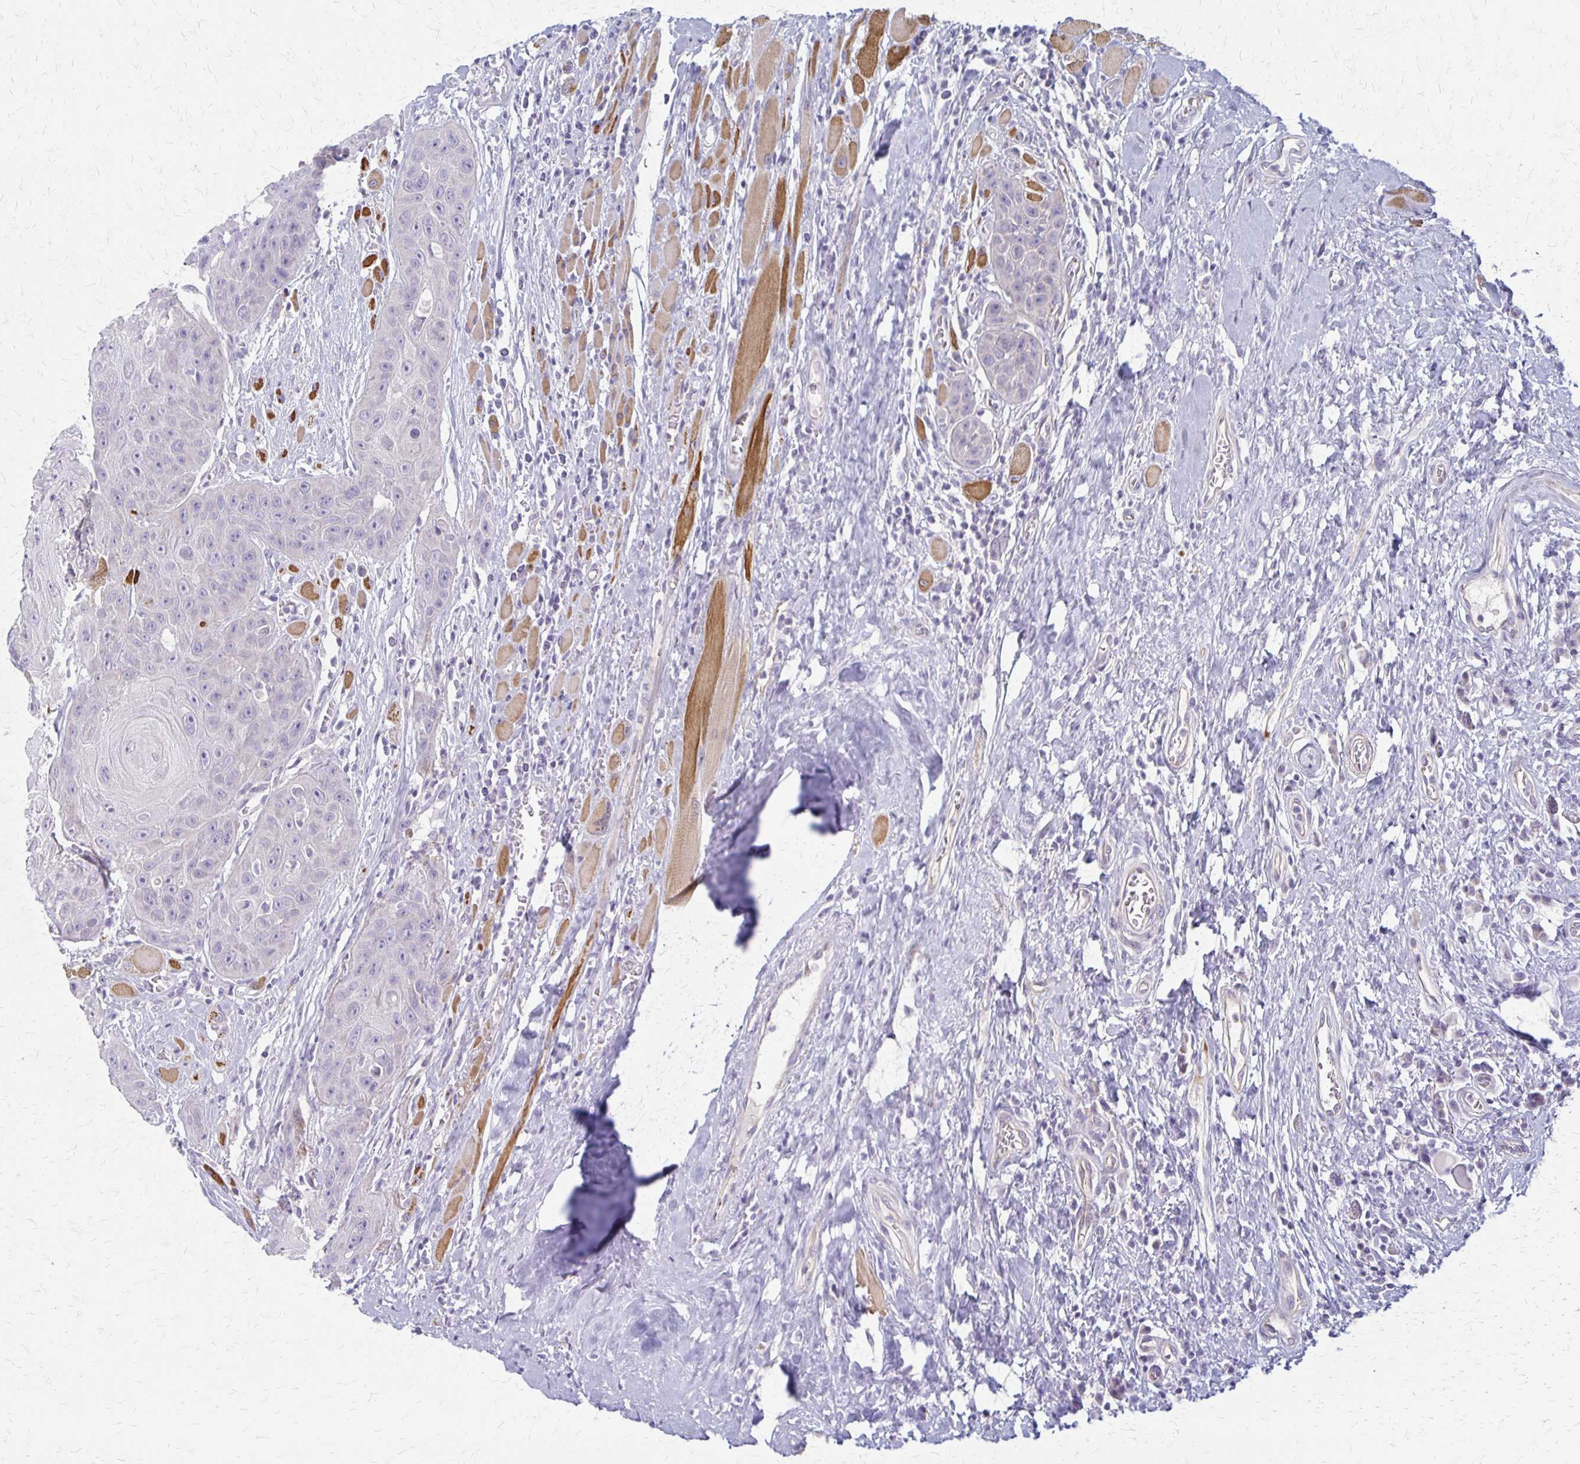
{"staining": {"intensity": "negative", "quantity": "none", "location": "none"}, "tissue": "head and neck cancer", "cell_type": "Tumor cells", "image_type": "cancer", "snomed": [{"axis": "morphology", "description": "Squamous cell carcinoma, NOS"}, {"axis": "topography", "description": "Head-Neck"}], "caption": "DAB (3,3'-diaminobenzidine) immunohistochemical staining of human squamous cell carcinoma (head and neck) shows no significant expression in tumor cells. (DAB (3,3'-diaminobenzidine) immunohistochemistry (IHC), high magnification).", "gene": "RHOC", "patient": {"sex": "female", "age": 59}}